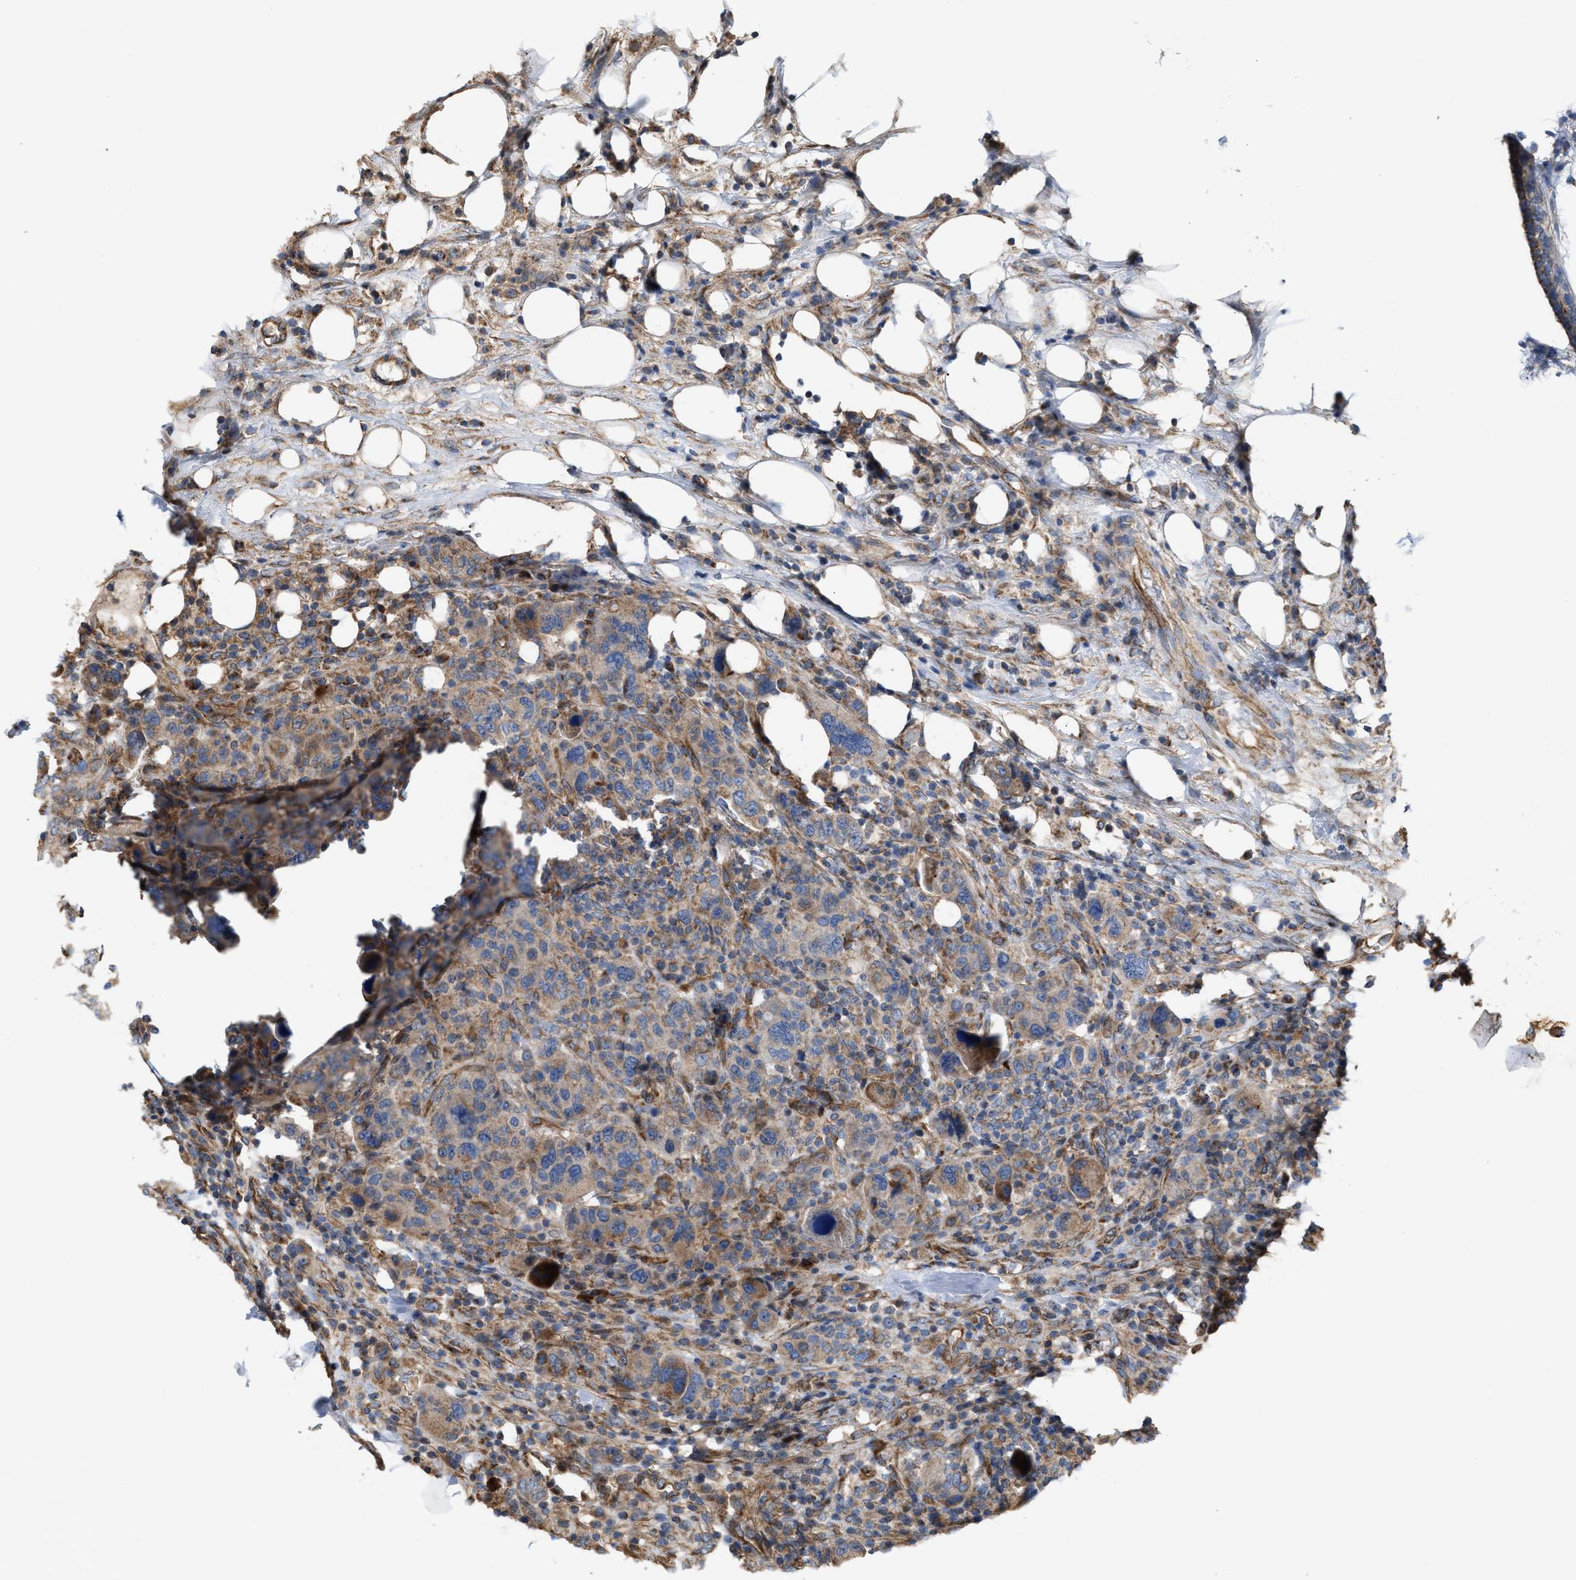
{"staining": {"intensity": "weak", "quantity": ">75%", "location": "cytoplasmic/membranous"}, "tissue": "breast cancer", "cell_type": "Tumor cells", "image_type": "cancer", "snomed": [{"axis": "morphology", "description": "Duct carcinoma"}, {"axis": "topography", "description": "Breast"}], "caption": "DAB (3,3'-diaminobenzidine) immunohistochemical staining of human infiltrating ductal carcinoma (breast) shows weak cytoplasmic/membranous protein positivity in about >75% of tumor cells.", "gene": "OXSM", "patient": {"sex": "female", "age": 37}}